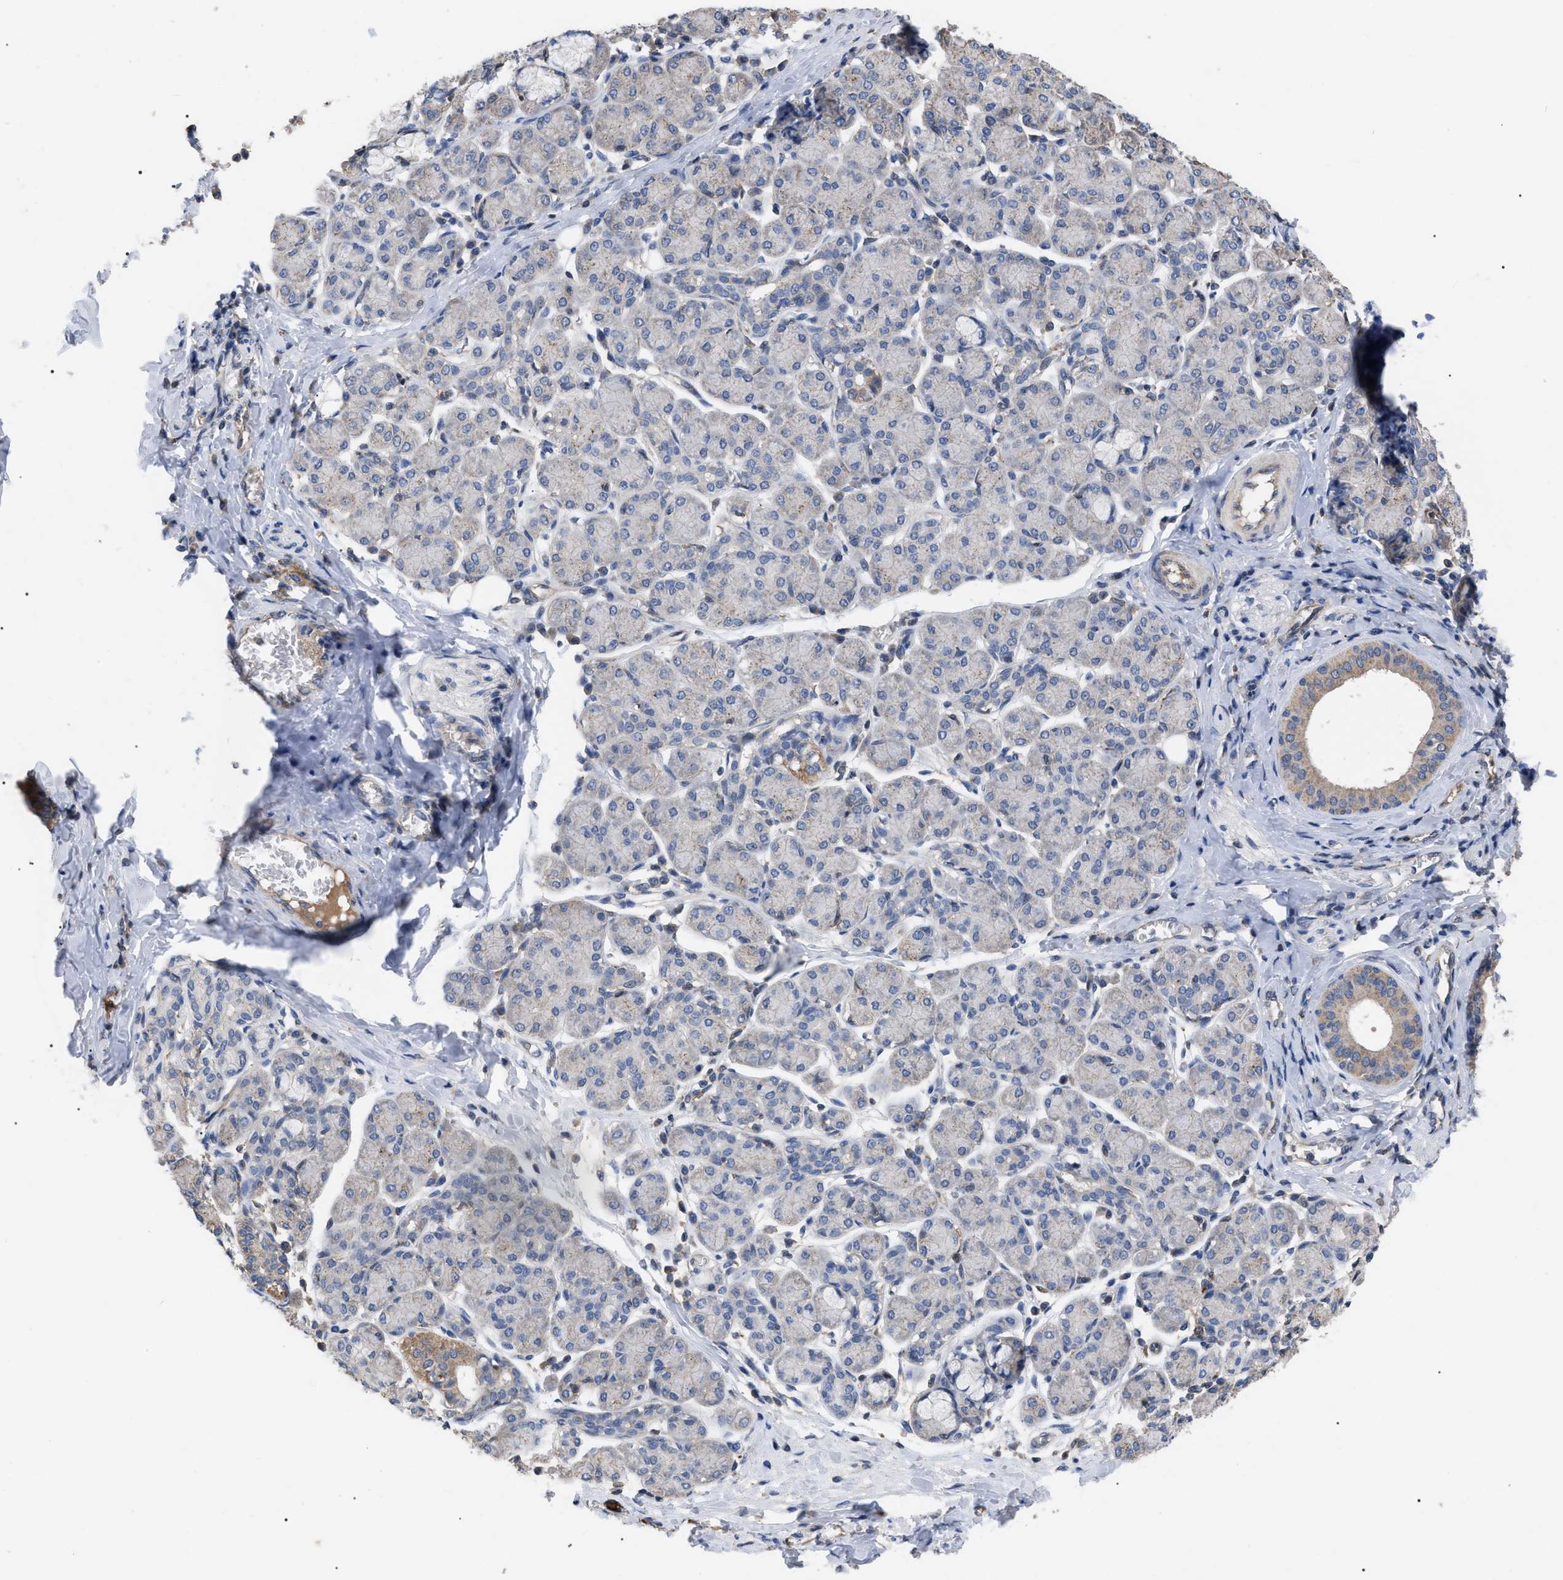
{"staining": {"intensity": "moderate", "quantity": "<25%", "location": "cytoplasmic/membranous"}, "tissue": "salivary gland", "cell_type": "Glandular cells", "image_type": "normal", "snomed": [{"axis": "morphology", "description": "Normal tissue, NOS"}, {"axis": "morphology", "description": "Inflammation, NOS"}, {"axis": "topography", "description": "Lymph node"}, {"axis": "topography", "description": "Salivary gland"}], "caption": "This is an image of immunohistochemistry (IHC) staining of unremarkable salivary gland, which shows moderate staining in the cytoplasmic/membranous of glandular cells.", "gene": "FAM171A2", "patient": {"sex": "male", "age": 3}}